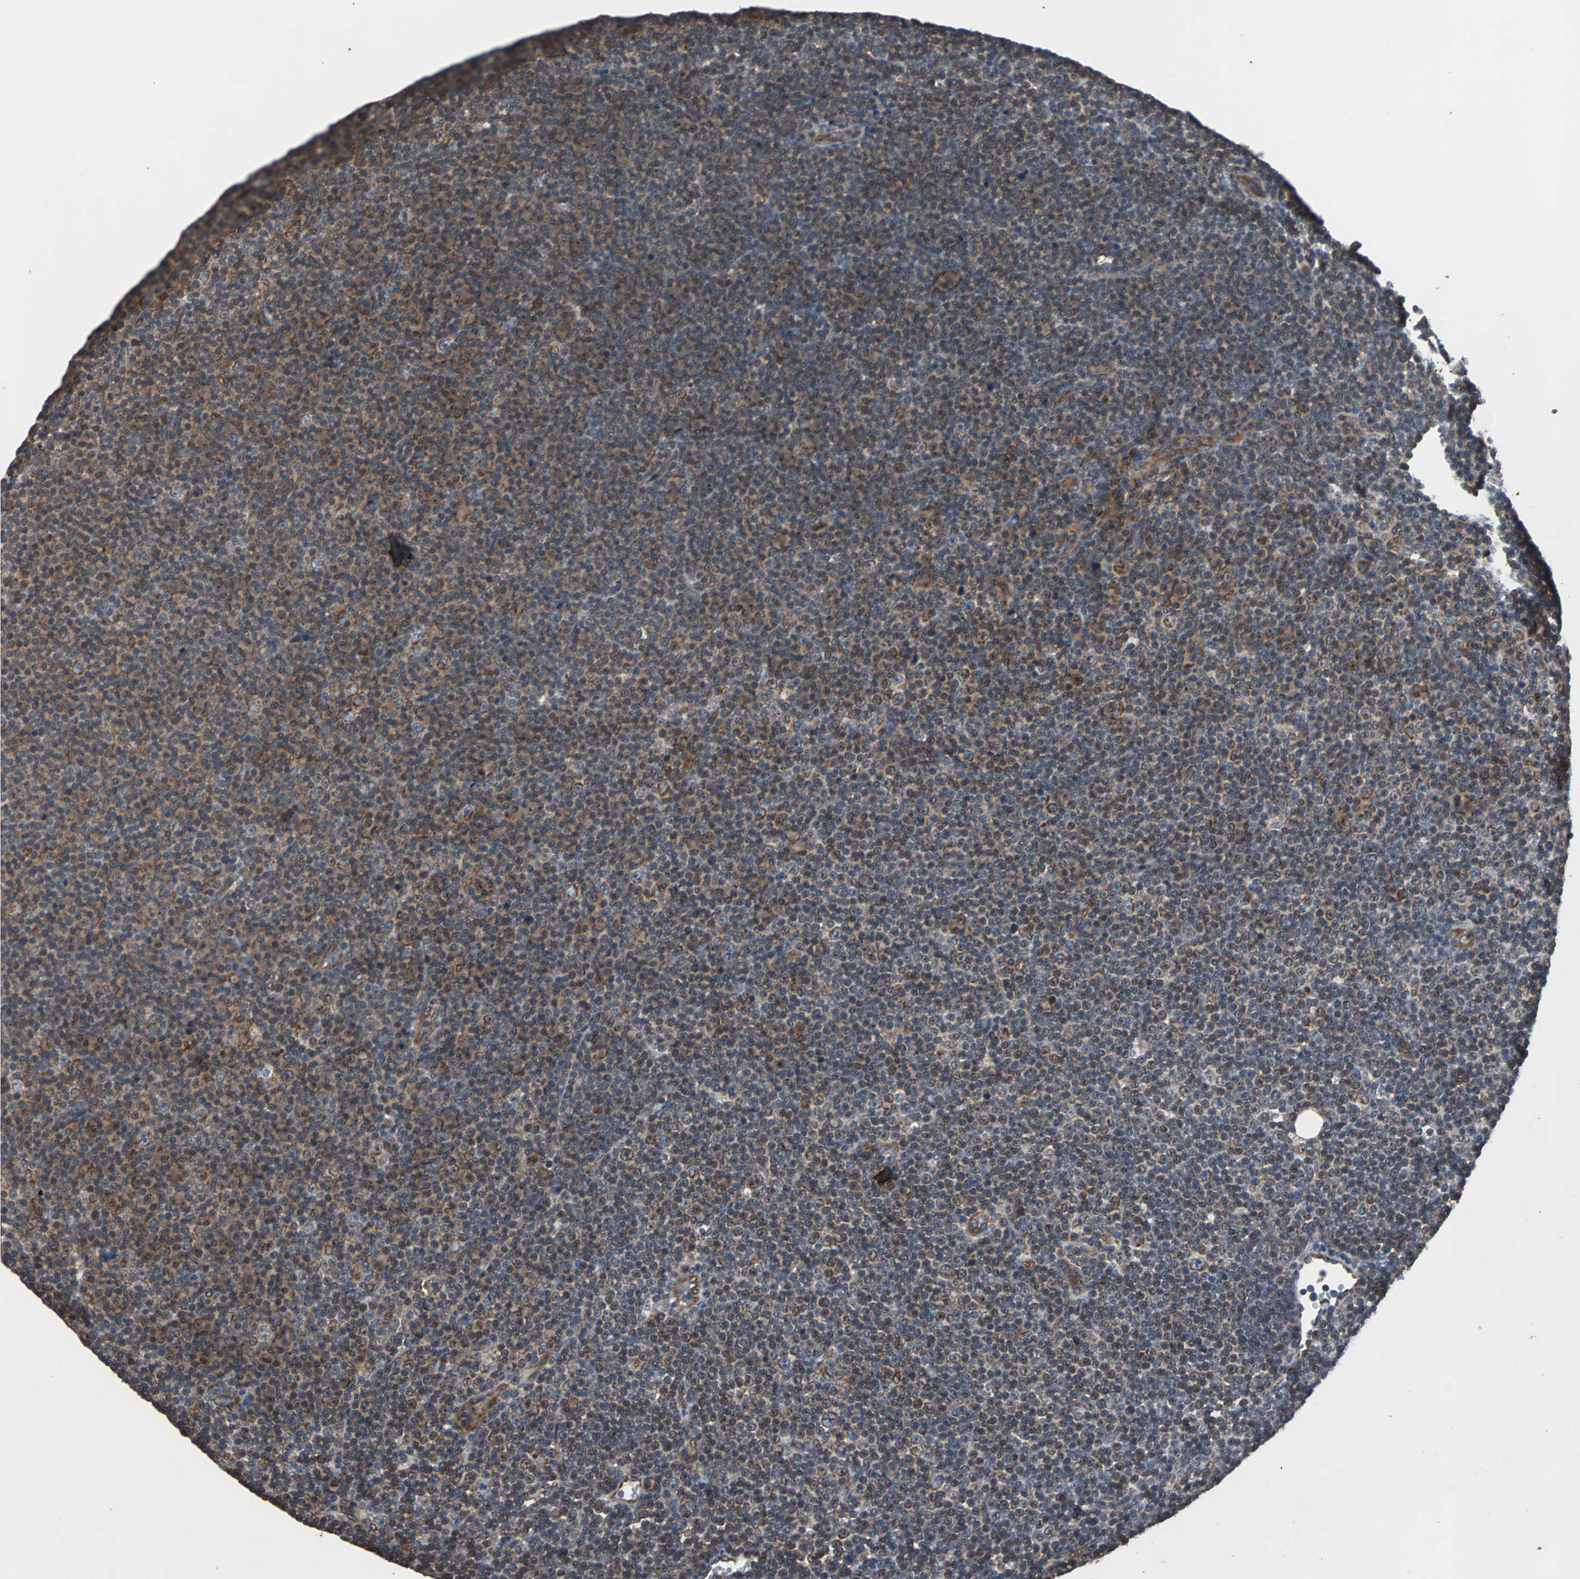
{"staining": {"intensity": "strong", "quantity": "25%-75%", "location": "cytoplasmic/membranous"}, "tissue": "lymphoma", "cell_type": "Tumor cells", "image_type": "cancer", "snomed": [{"axis": "morphology", "description": "Malignant lymphoma, non-Hodgkin's type, Low grade"}, {"axis": "topography", "description": "Lymph node"}], "caption": "About 25%-75% of tumor cells in human low-grade malignant lymphoma, non-Hodgkin's type show strong cytoplasmic/membranous protein positivity as visualized by brown immunohistochemical staining.", "gene": "ACTR3", "patient": {"sex": "female", "age": 67}}